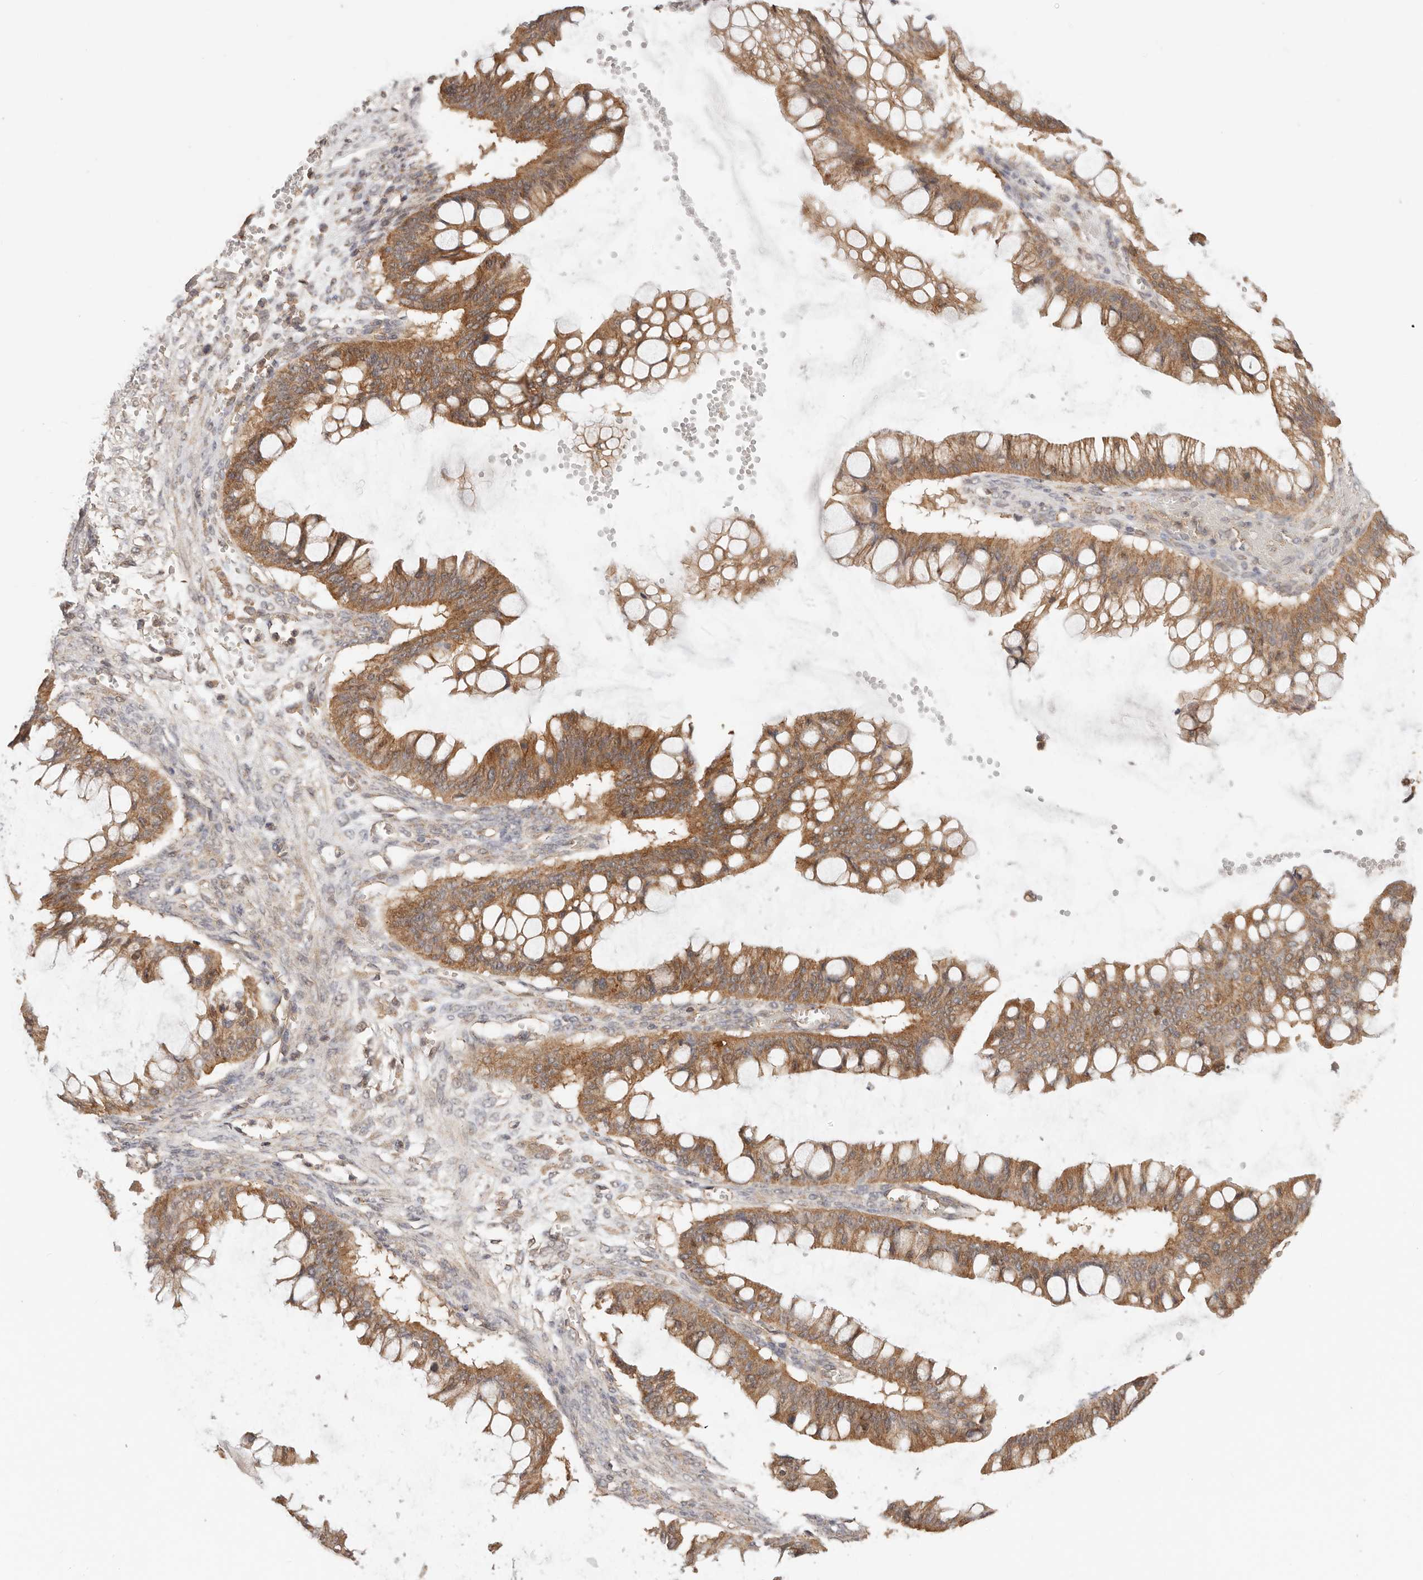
{"staining": {"intensity": "moderate", "quantity": ">75%", "location": "cytoplasmic/membranous"}, "tissue": "ovarian cancer", "cell_type": "Tumor cells", "image_type": "cancer", "snomed": [{"axis": "morphology", "description": "Cystadenocarcinoma, mucinous, NOS"}, {"axis": "topography", "description": "Ovary"}], "caption": "The micrograph exhibits a brown stain indicating the presence of a protein in the cytoplasmic/membranous of tumor cells in ovarian cancer.", "gene": "AFDN", "patient": {"sex": "female", "age": 73}}